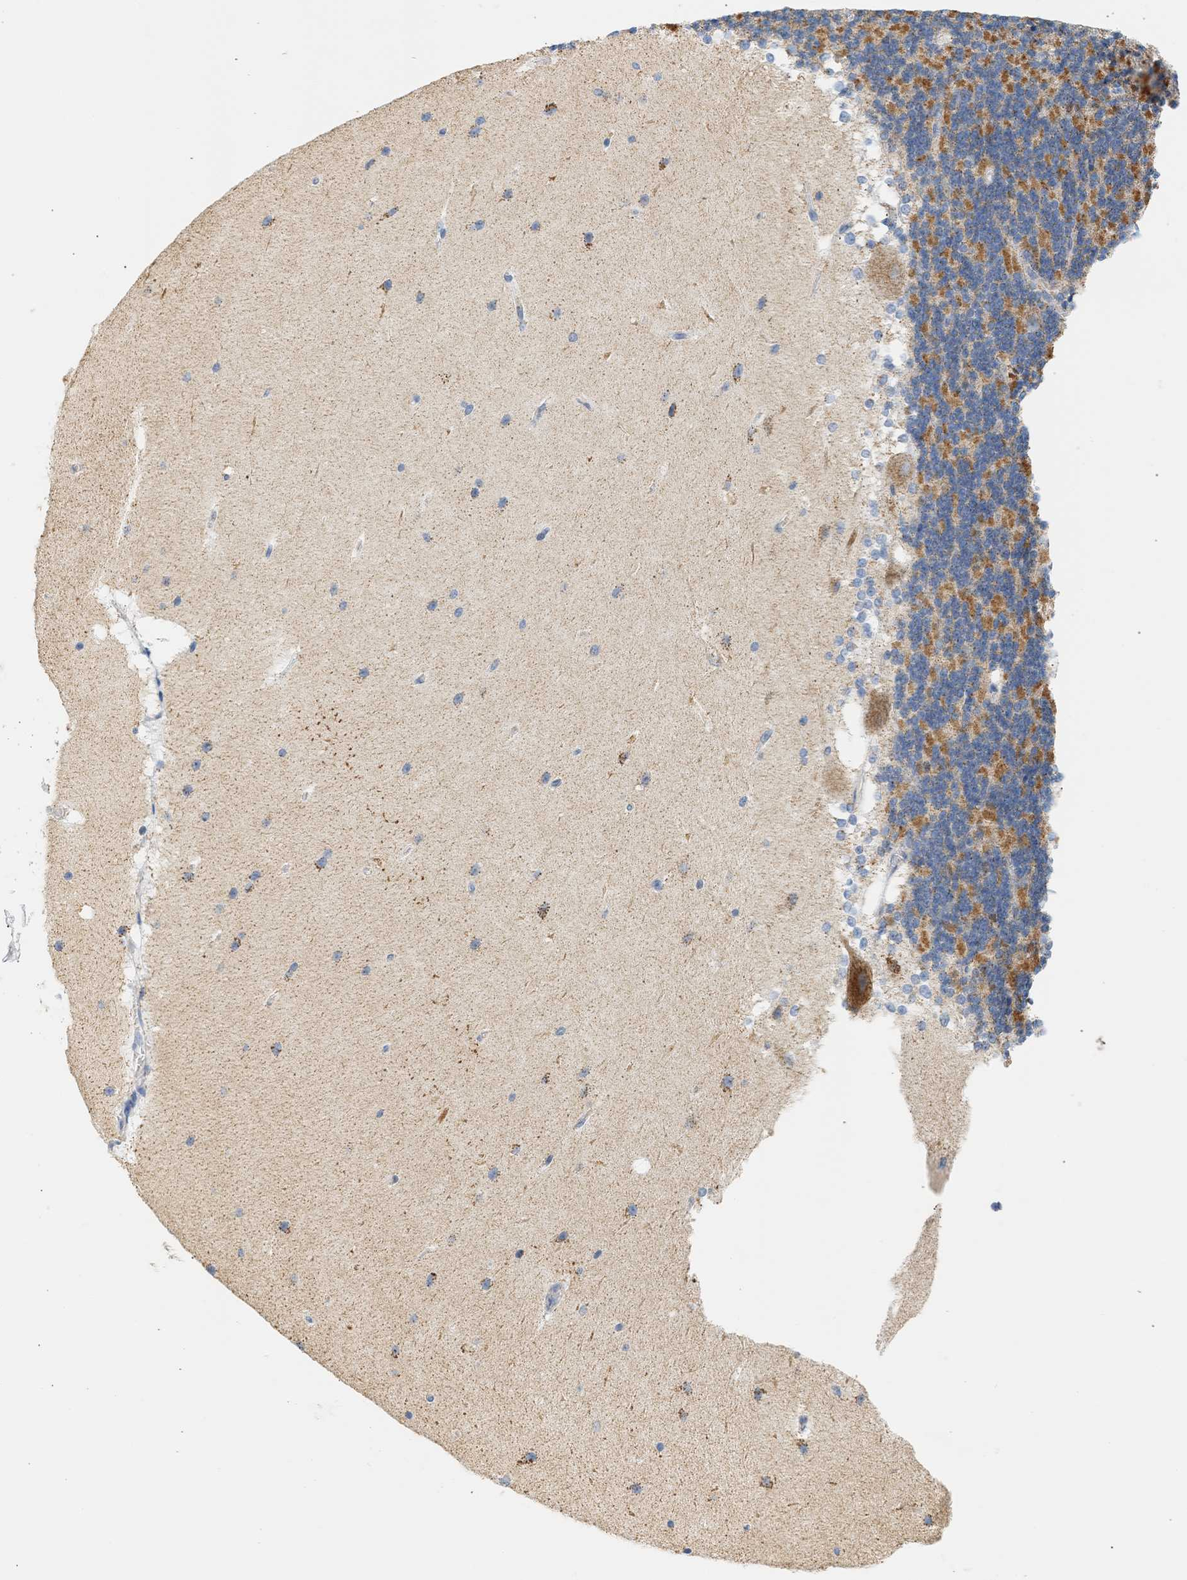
{"staining": {"intensity": "moderate", "quantity": "25%-75%", "location": "cytoplasmic/membranous"}, "tissue": "cerebellum", "cell_type": "Cells in granular layer", "image_type": "normal", "snomed": [{"axis": "morphology", "description": "Normal tissue, NOS"}, {"axis": "topography", "description": "Cerebellum"}], "caption": "Immunohistochemical staining of unremarkable cerebellum displays 25%-75% levels of moderate cytoplasmic/membranous protein expression in approximately 25%-75% of cells in granular layer.", "gene": "GRPEL2", "patient": {"sex": "female", "age": 19}}